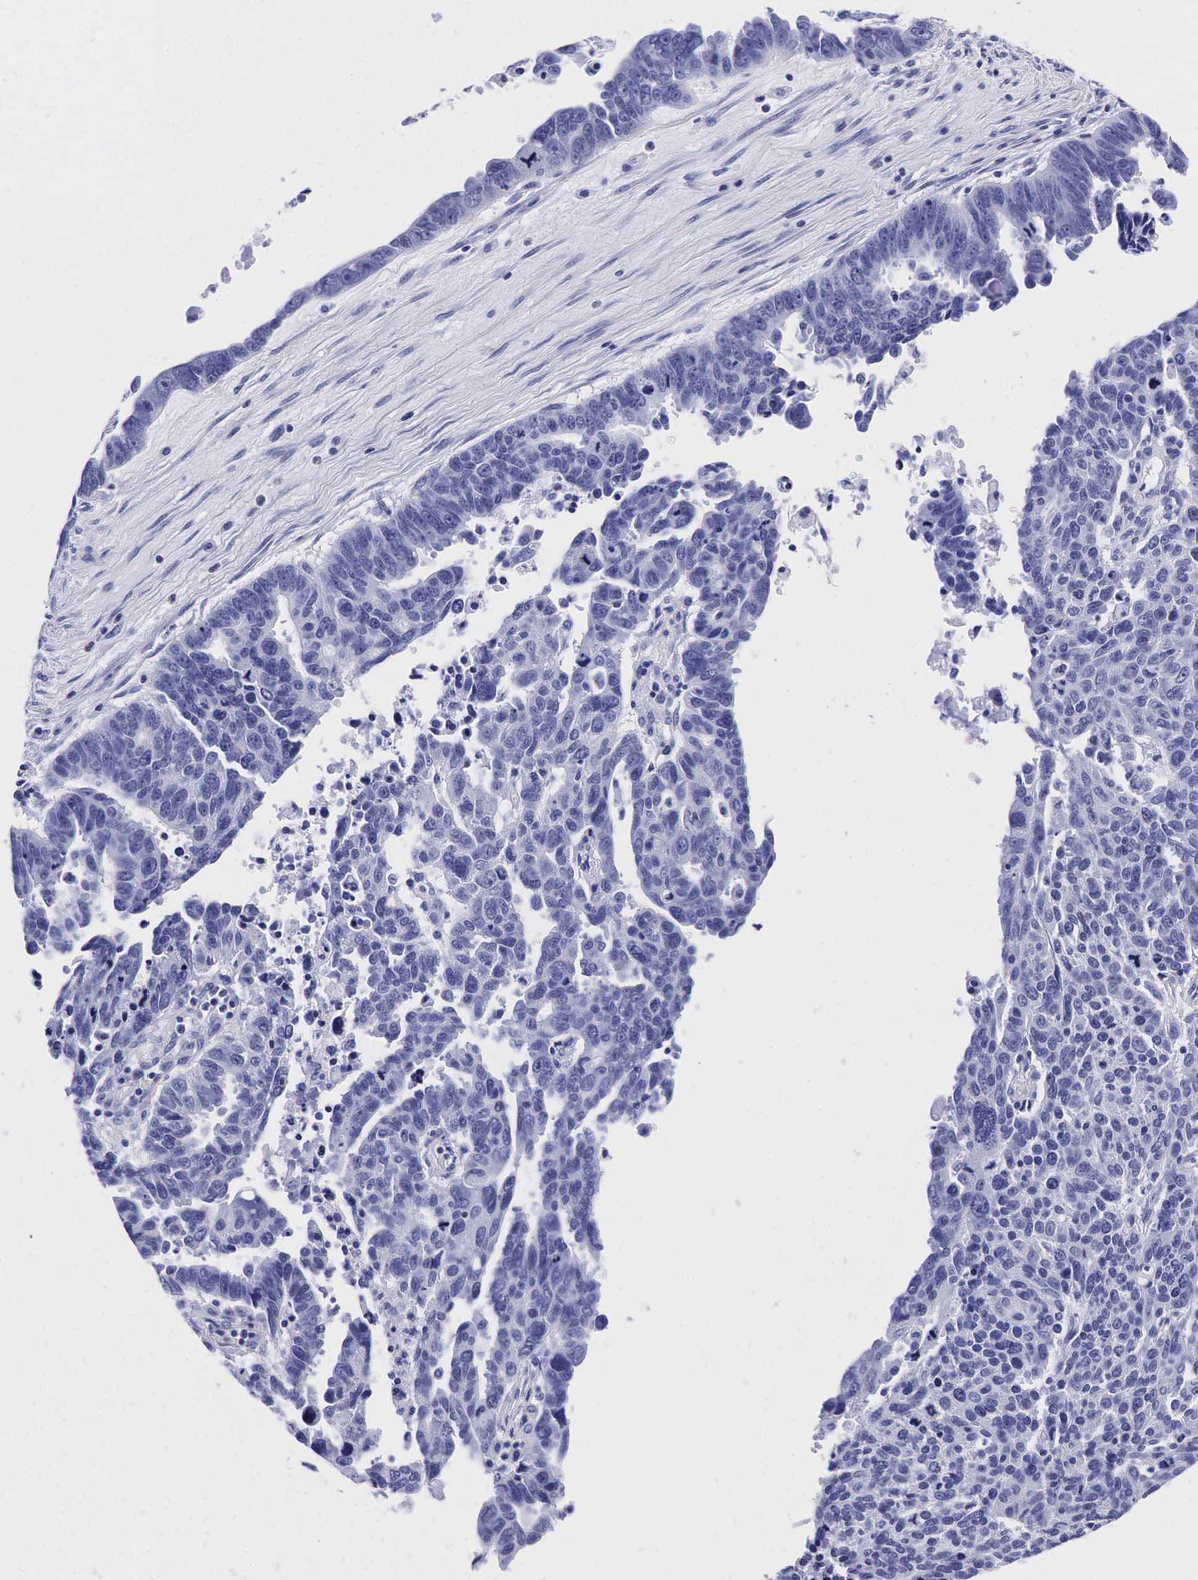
{"staining": {"intensity": "negative", "quantity": "none", "location": "none"}, "tissue": "ovarian cancer", "cell_type": "Tumor cells", "image_type": "cancer", "snomed": [{"axis": "morphology", "description": "Carcinoma, endometroid"}, {"axis": "morphology", "description": "Cystadenocarcinoma, serous, NOS"}, {"axis": "topography", "description": "Ovary"}], "caption": "The IHC histopathology image has no significant expression in tumor cells of endometroid carcinoma (ovarian) tissue. Brightfield microscopy of immunohistochemistry stained with DAB (3,3'-diaminobenzidine) (brown) and hematoxylin (blue), captured at high magnification.", "gene": "TG", "patient": {"sex": "female", "age": 45}}